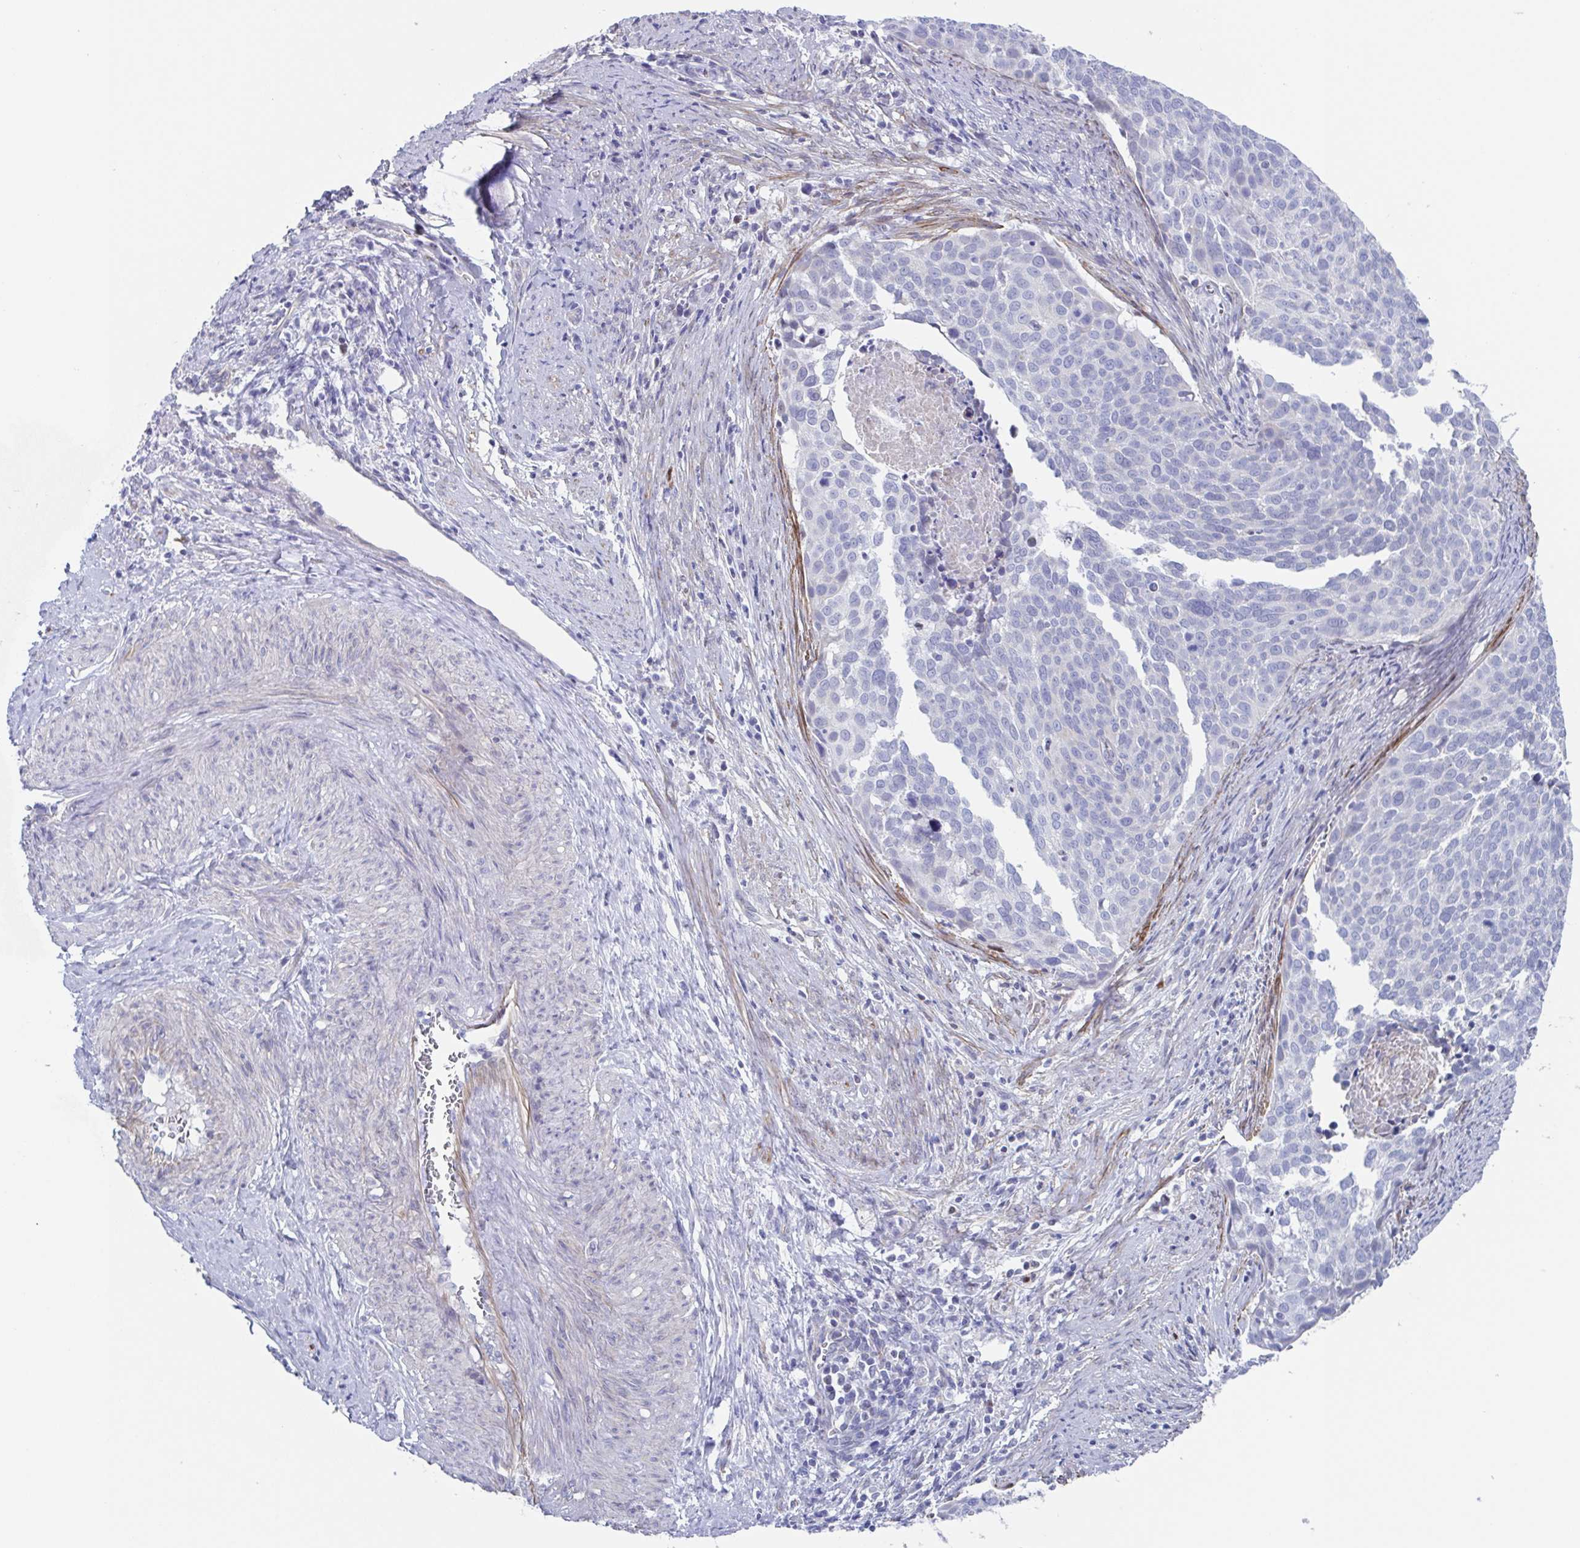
{"staining": {"intensity": "negative", "quantity": "none", "location": "none"}, "tissue": "cervical cancer", "cell_type": "Tumor cells", "image_type": "cancer", "snomed": [{"axis": "morphology", "description": "Squamous cell carcinoma, NOS"}, {"axis": "topography", "description": "Cervix"}], "caption": "This is an immunohistochemistry (IHC) image of cervical squamous cell carcinoma. There is no positivity in tumor cells.", "gene": "PBOV1", "patient": {"sex": "female", "age": 39}}